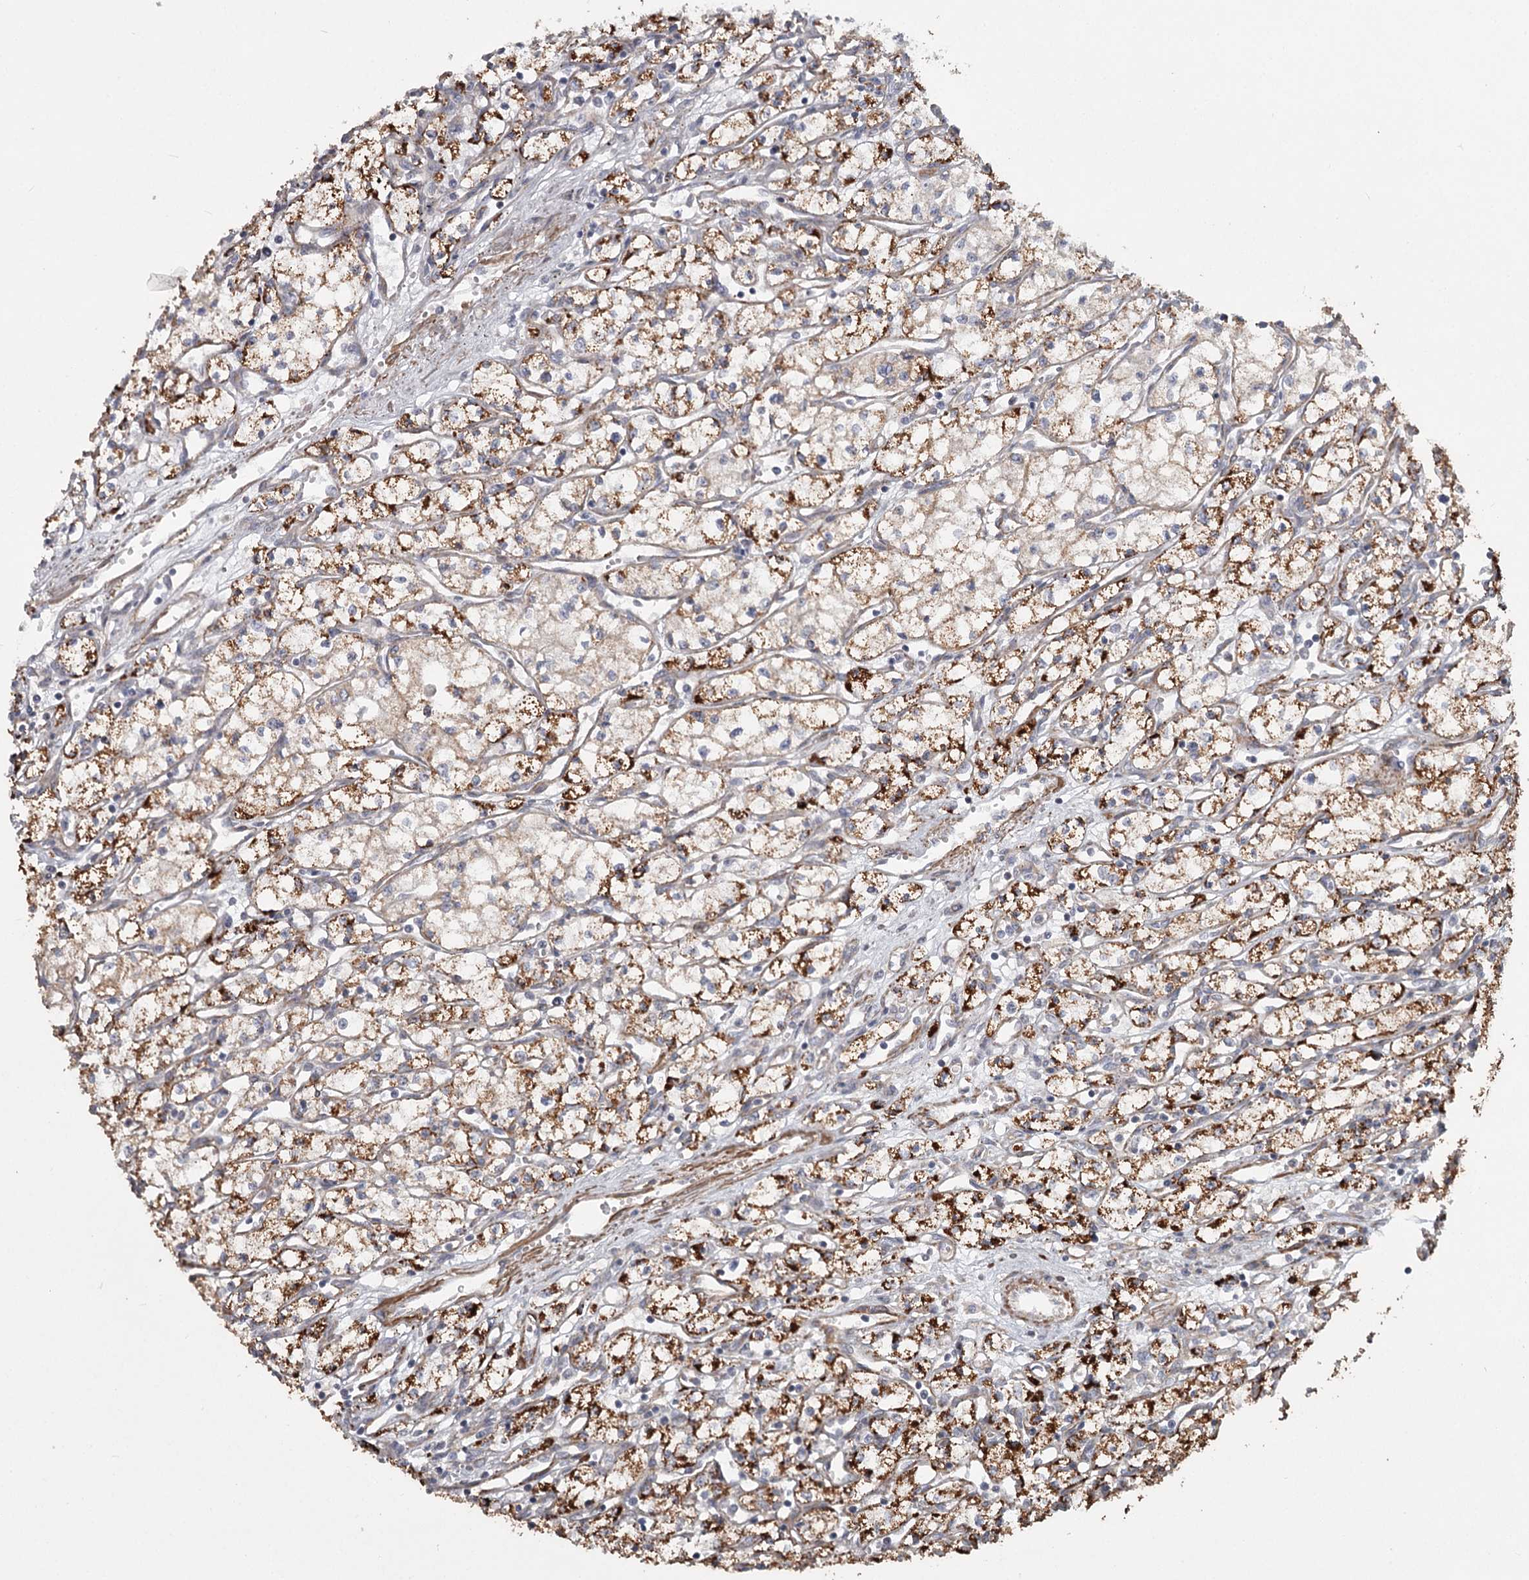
{"staining": {"intensity": "moderate", "quantity": ">75%", "location": "cytoplasmic/membranous"}, "tissue": "renal cancer", "cell_type": "Tumor cells", "image_type": "cancer", "snomed": [{"axis": "morphology", "description": "Adenocarcinoma, NOS"}, {"axis": "topography", "description": "Kidney"}], "caption": "High-power microscopy captured an immunohistochemistry (IHC) image of renal cancer, revealing moderate cytoplasmic/membranous staining in approximately >75% of tumor cells.", "gene": "DHRS9", "patient": {"sex": "male", "age": 59}}